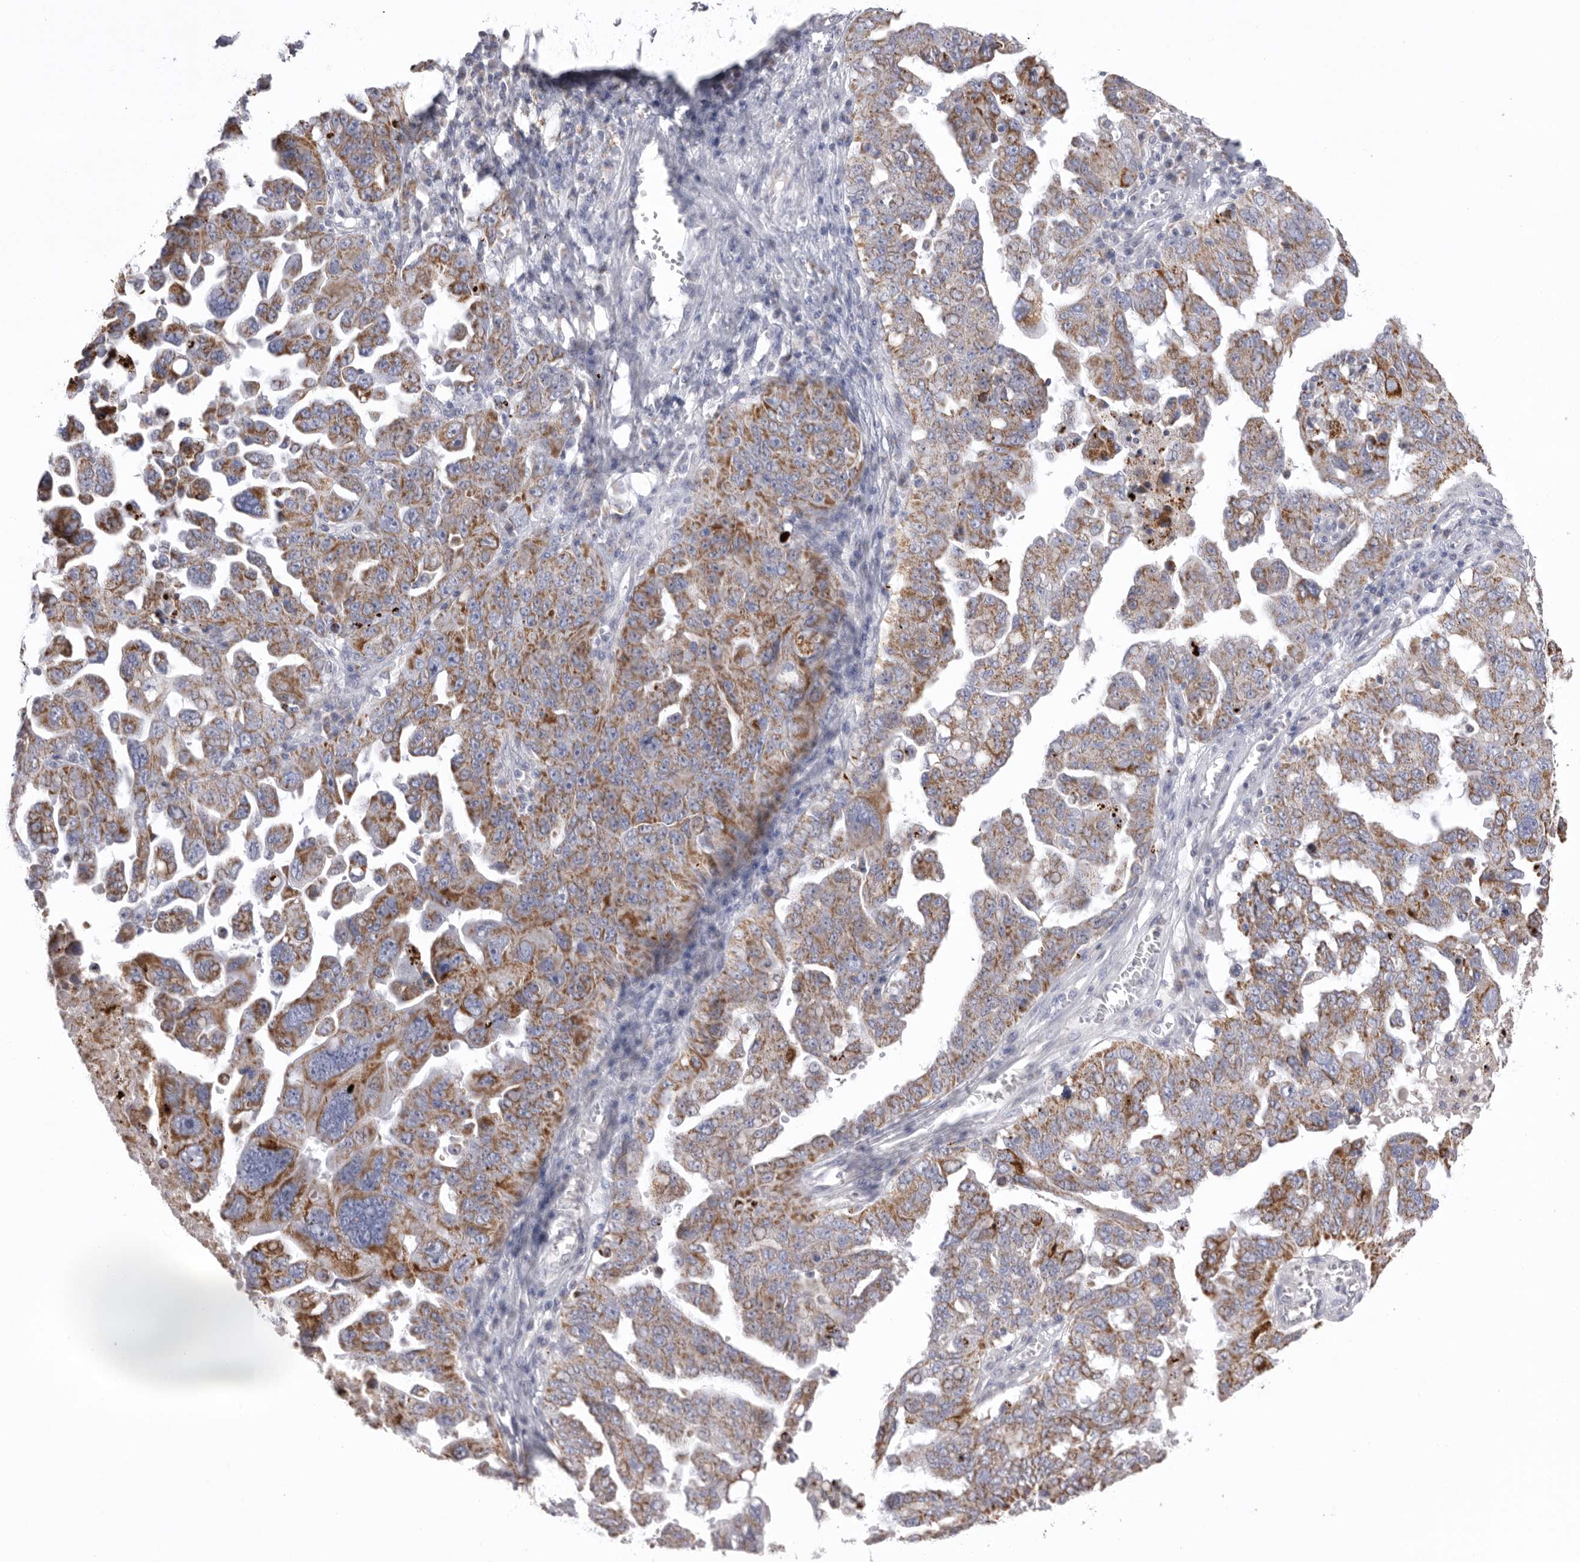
{"staining": {"intensity": "moderate", "quantity": ">75%", "location": "cytoplasmic/membranous"}, "tissue": "ovarian cancer", "cell_type": "Tumor cells", "image_type": "cancer", "snomed": [{"axis": "morphology", "description": "Carcinoma, endometroid"}, {"axis": "topography", "description": "Ovary"}], "caption": "Moderate cytoplasmic/membranous expression for a protein is present in approximately >75% of tumor cells of endometroid carcinoma (ovarian) using IHC.", "gene": "VDAC3", "patient": {"sex": "female", "age": 62}}